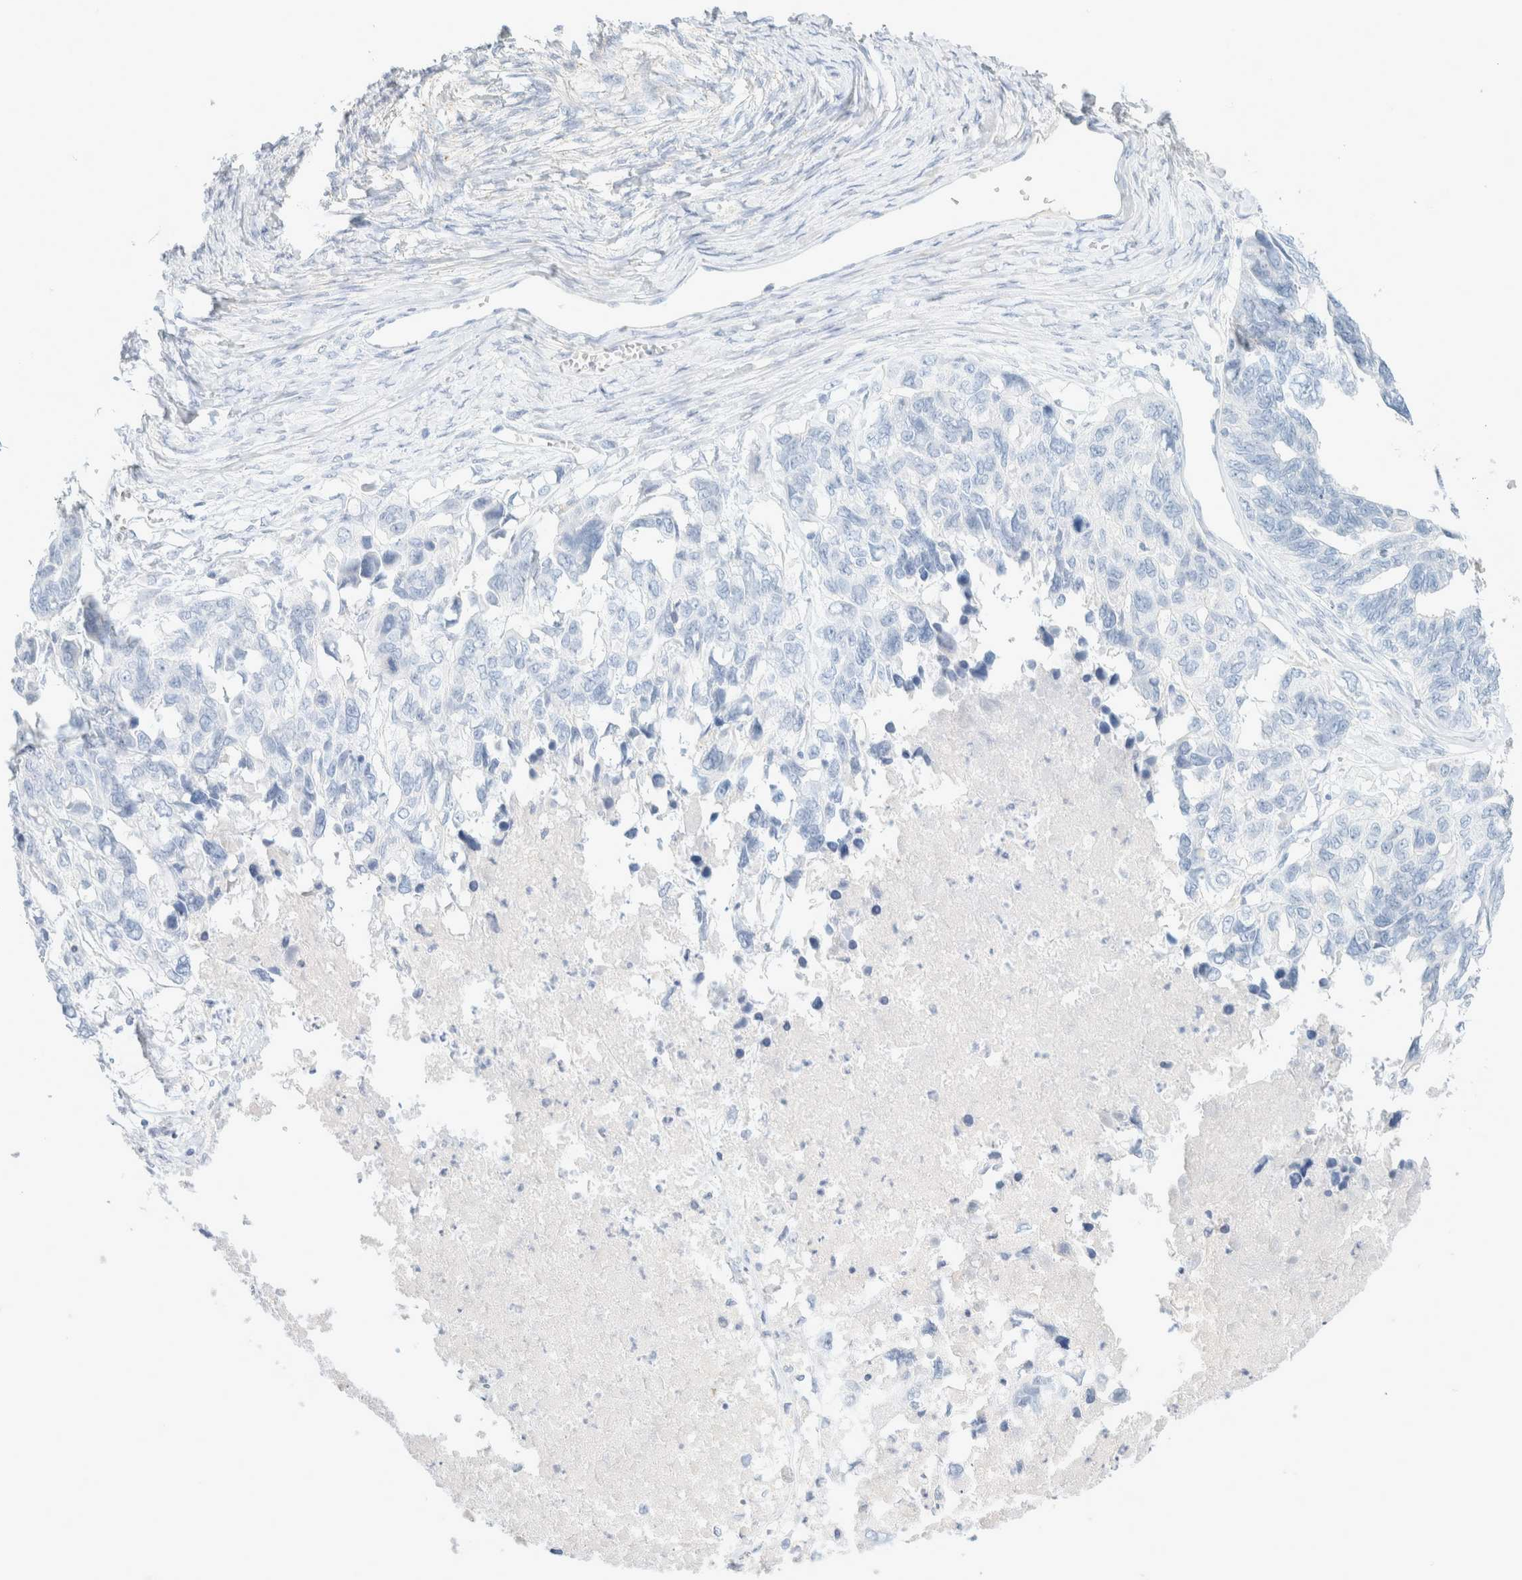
{"staining": {"intensity": "negative", "quantity": "none", "location": "none"}, "tissue": "ovarian cancer", "cell_type": "Tumor cells", "image_type": "cancer", "snomed": [{"axis": "morphology", "description": "Cystadenocarcinoma, serous, NOS"}, {"axis": "topography", "description": "Ovary"}], "caption": "Tumor cells are negative for protein expression in human ovarian cancer (serous cystadenocarcinoma).", "gene": "CPQ", "patient": {"sex": "female", "age": 79}}